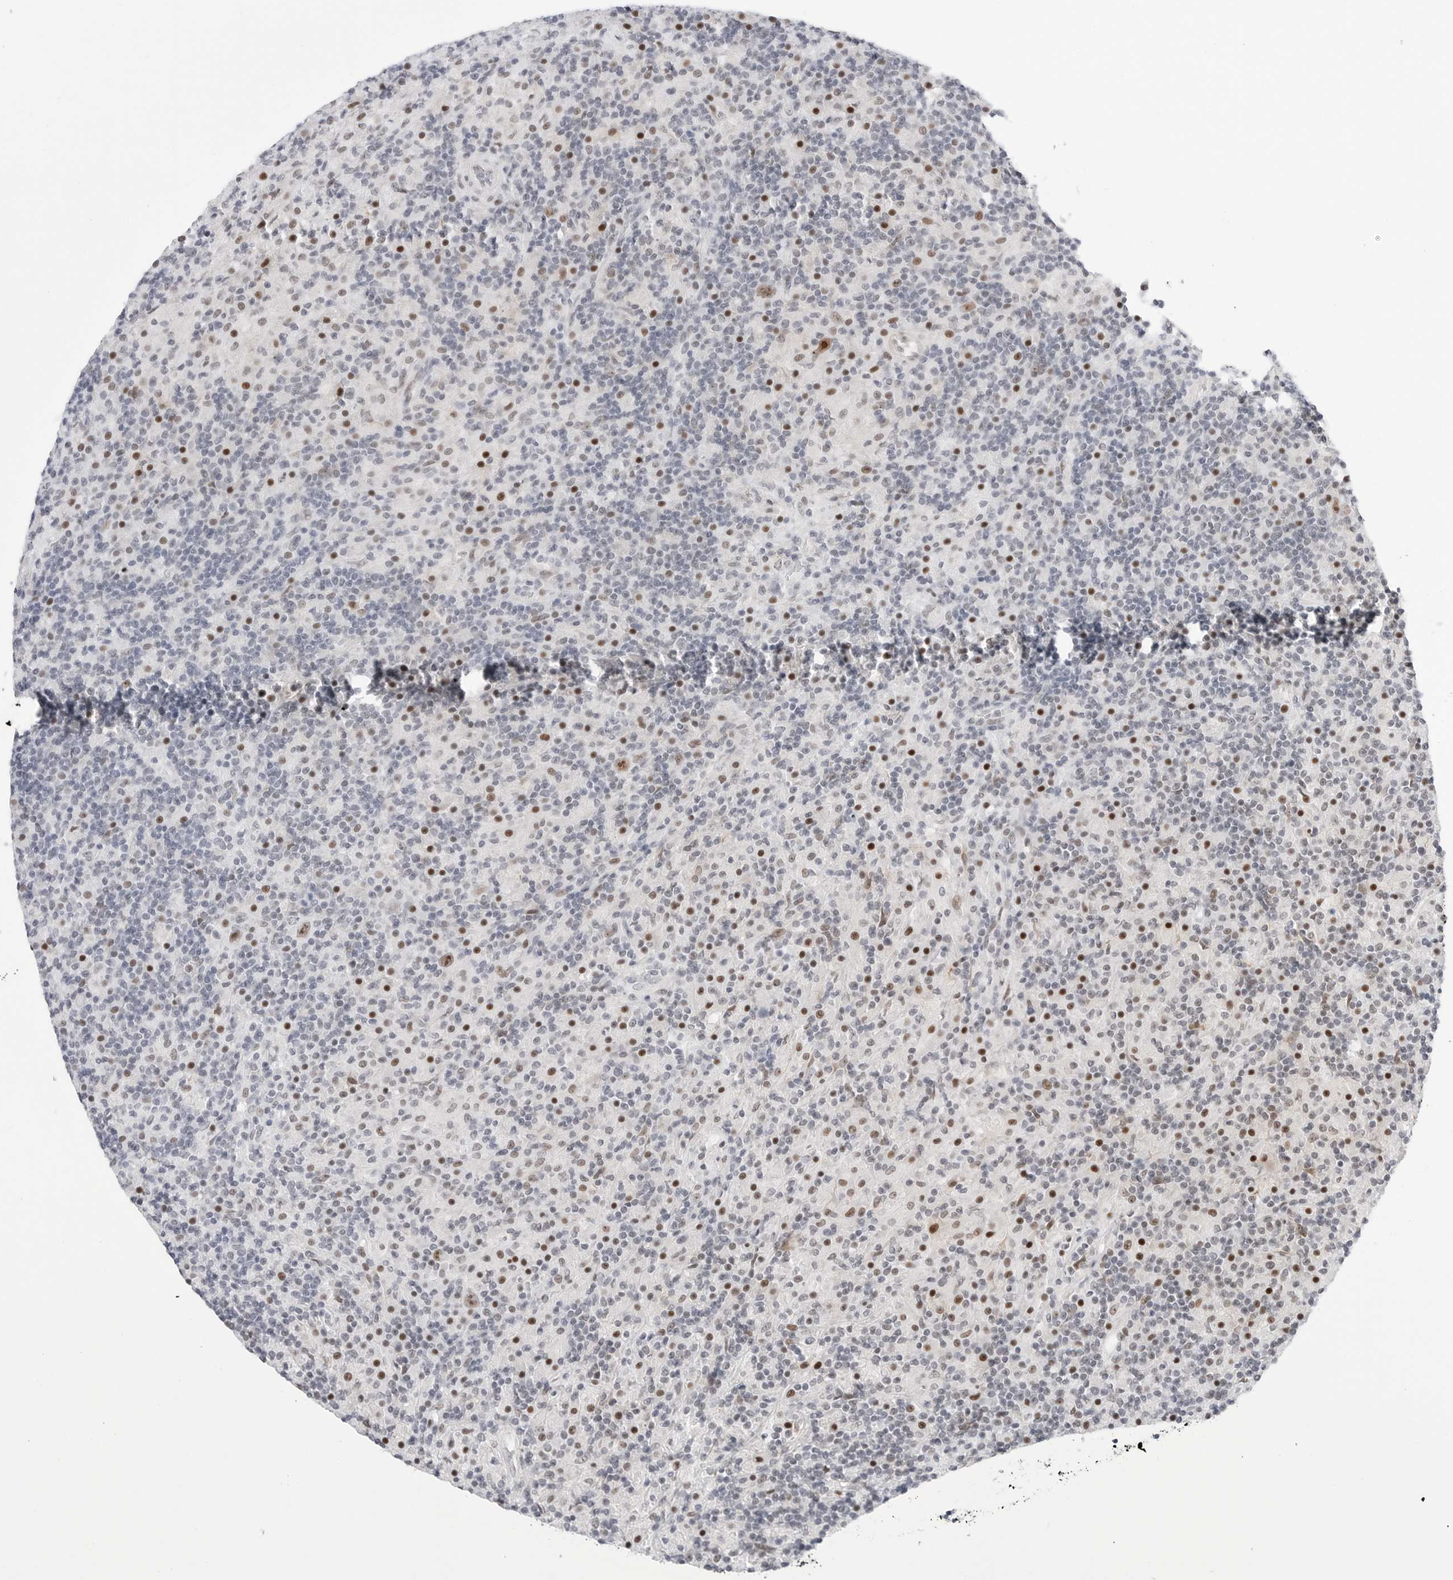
{"staining": {"intensity": "moderate", "quantity": ">75%", "location": "nuclear"}, "tissue": "lymphoma", "cell_type": "Tumor cells", "image_type": "cancer", "snomed": [{"axis": "morphology", "description": "Hodgkin's disease, NOS"}, {"axis": "topography", "description": "Lymph node"}], "caption": "IHC photomicrograph of Hodgkin's disease stained for a protein (brown), which reveals medium levels of moderate nuclear staining in approximately >75% of tumor cells.", "gene": "C1orf162", "patient": {"sex": "male", "age": 70}}